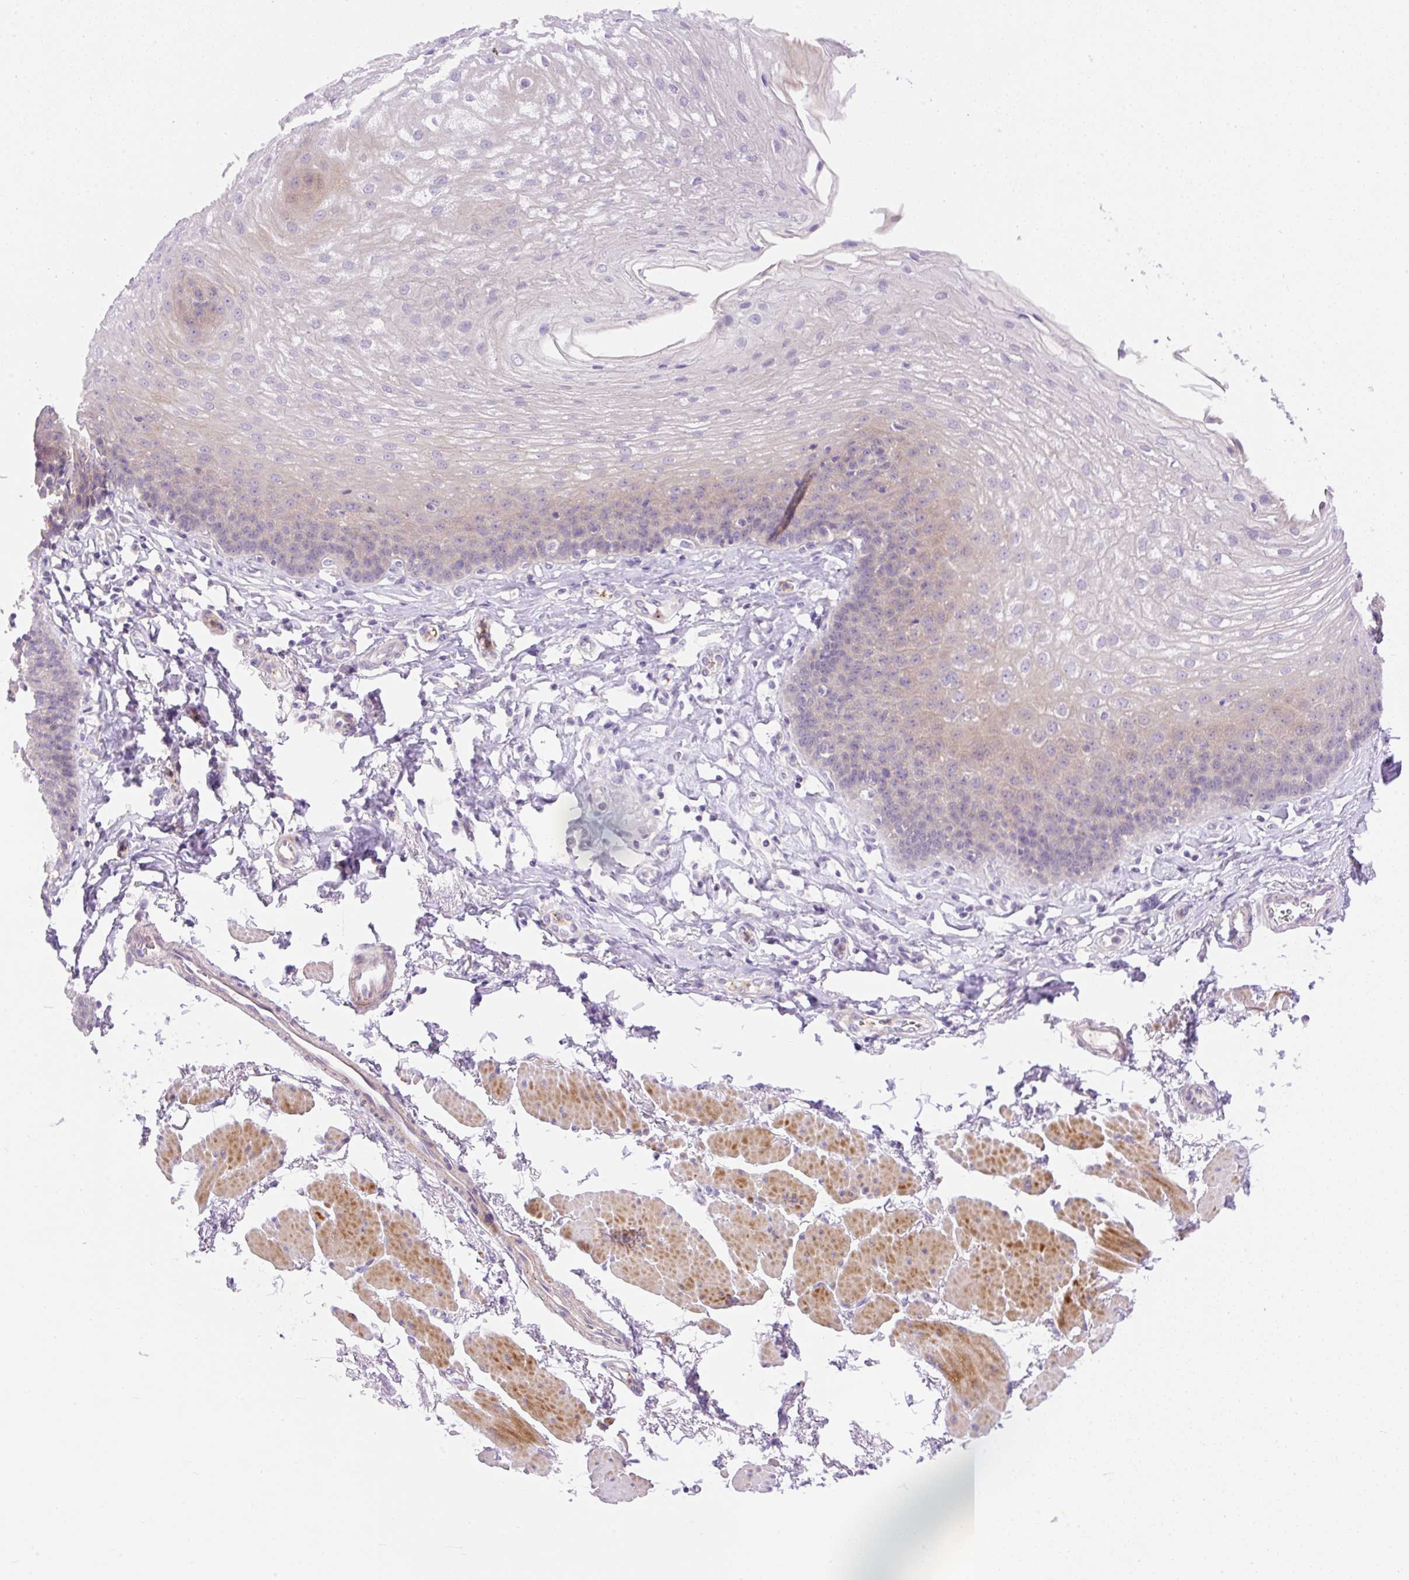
{"staining": {"intensity": "moderate", "quantity": "<25%", "location": "cytoplasmic/membranous"}, "tissue": "esophagus", "cell_type": "Squamous epithelial cells", "image_type": "normal", "snomed": [{"axis": "morphology", "description": "Normal tissue, NOS"}, {"axis": "topography", "description": "Esophagus"}], "caption": "About <25% of squamous epithelial cells in benign human esophagus display moderate cytoplasmic/membranous protein expression as visualized by brown immunohistochemical staining.", "gene": "LHFPL5", "patient": {"sex": "female", "age": 81}}